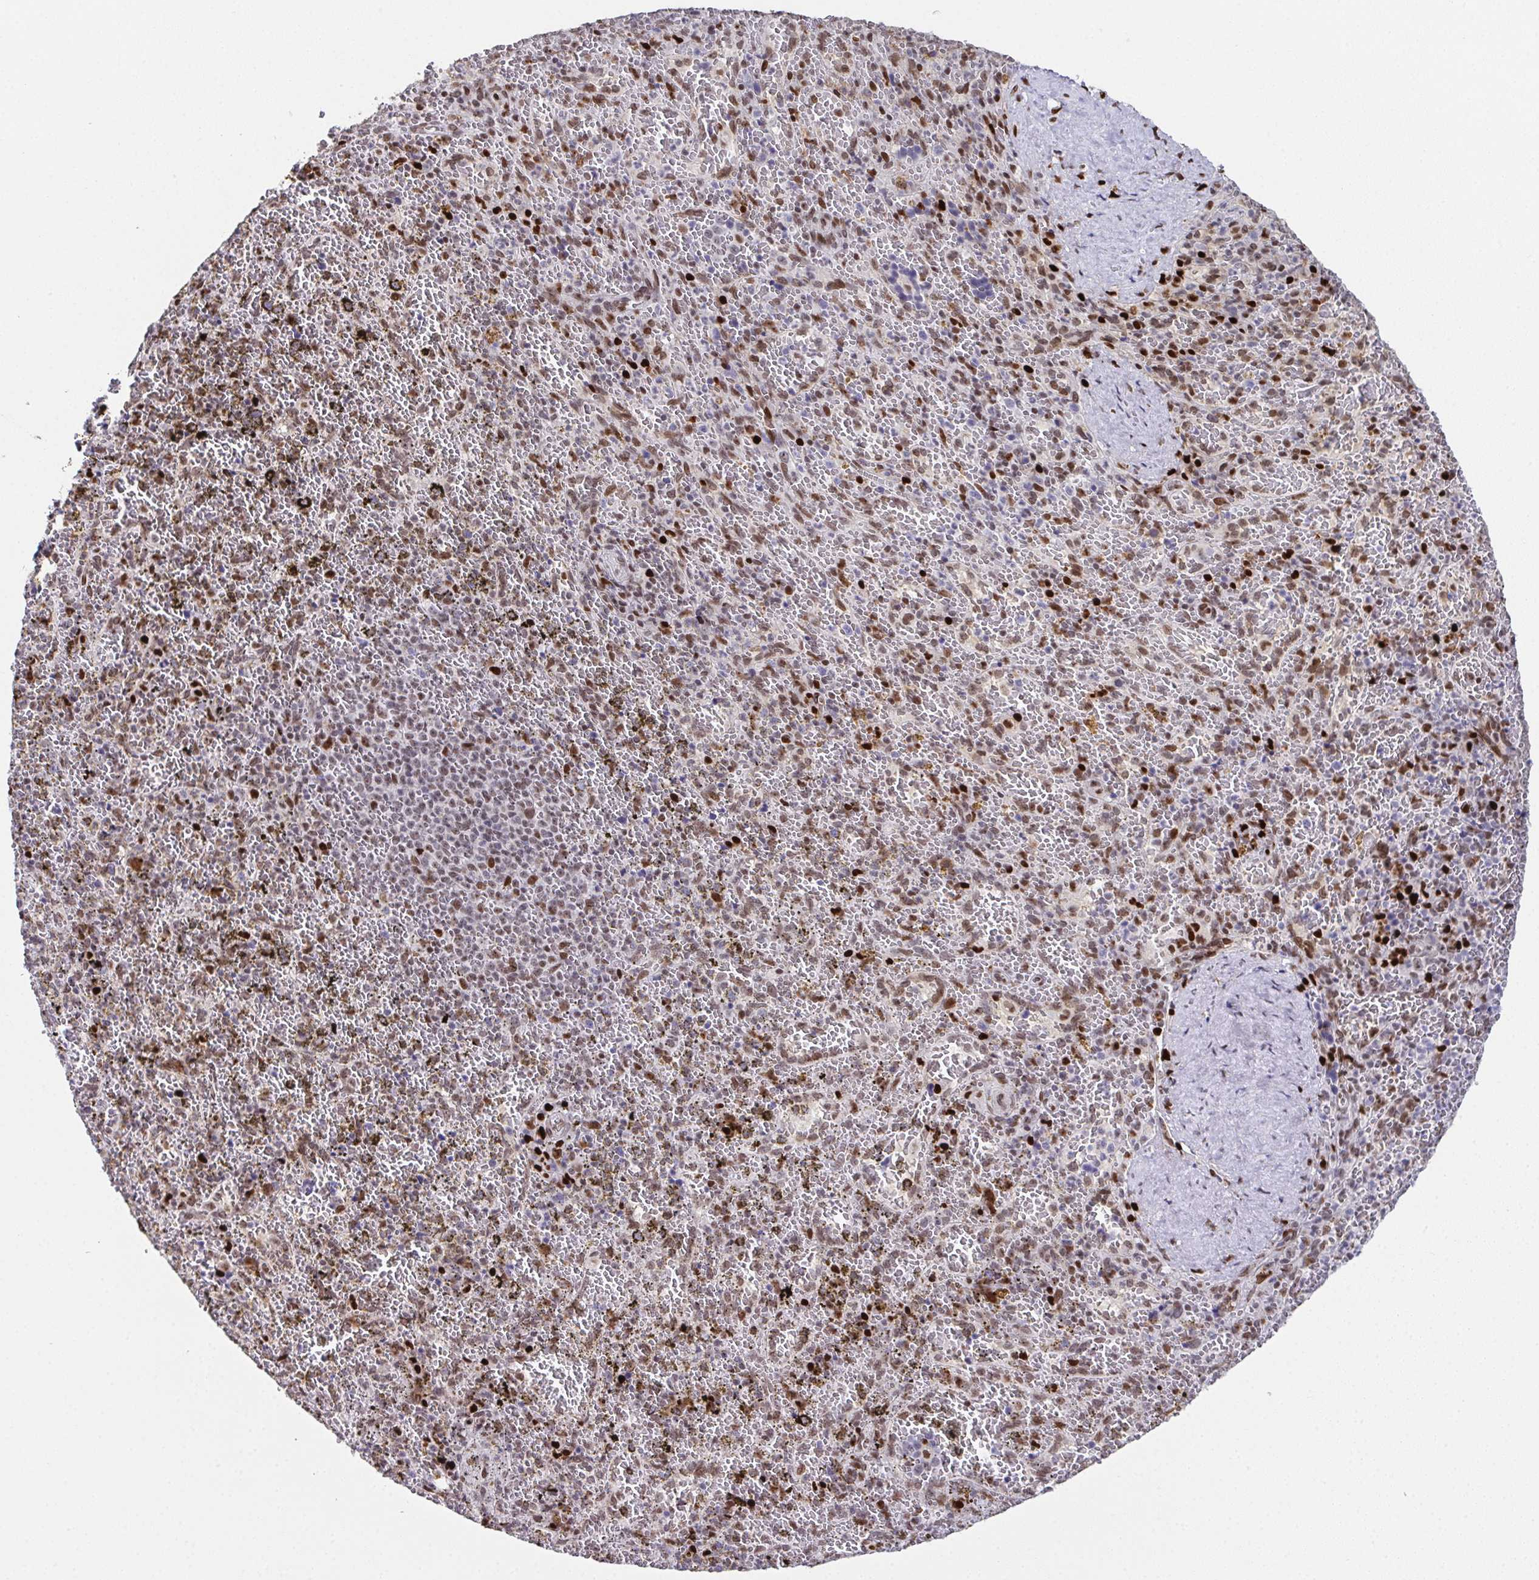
{"staining": {"intensity": "moderate", "quantity": "<25%", "location": "nuclear"}, "tissue": "spleen", "cell_type": "Cells in red pulp", "image_type": "normal", "snomed": [{"axis": "morphology", "description": "Normal tissue, NOS"}, {"axis": "topography", "description": "Spleen"}], "caption": "Immunohistochemistry (IHC) staining of benign spleen, which reveals low levels of moderate nuclear staining in approximately <25% of cells in red pulp indicating moderate nuclear protein positivity. The staining was performed using DAB (3,3'-diaminobenzidine) (brown) for protein detection and nuclei were counterstained in hematoxylin (blue).", "gene": "RB1", "patient": {"sex": "female", "age": 50}}